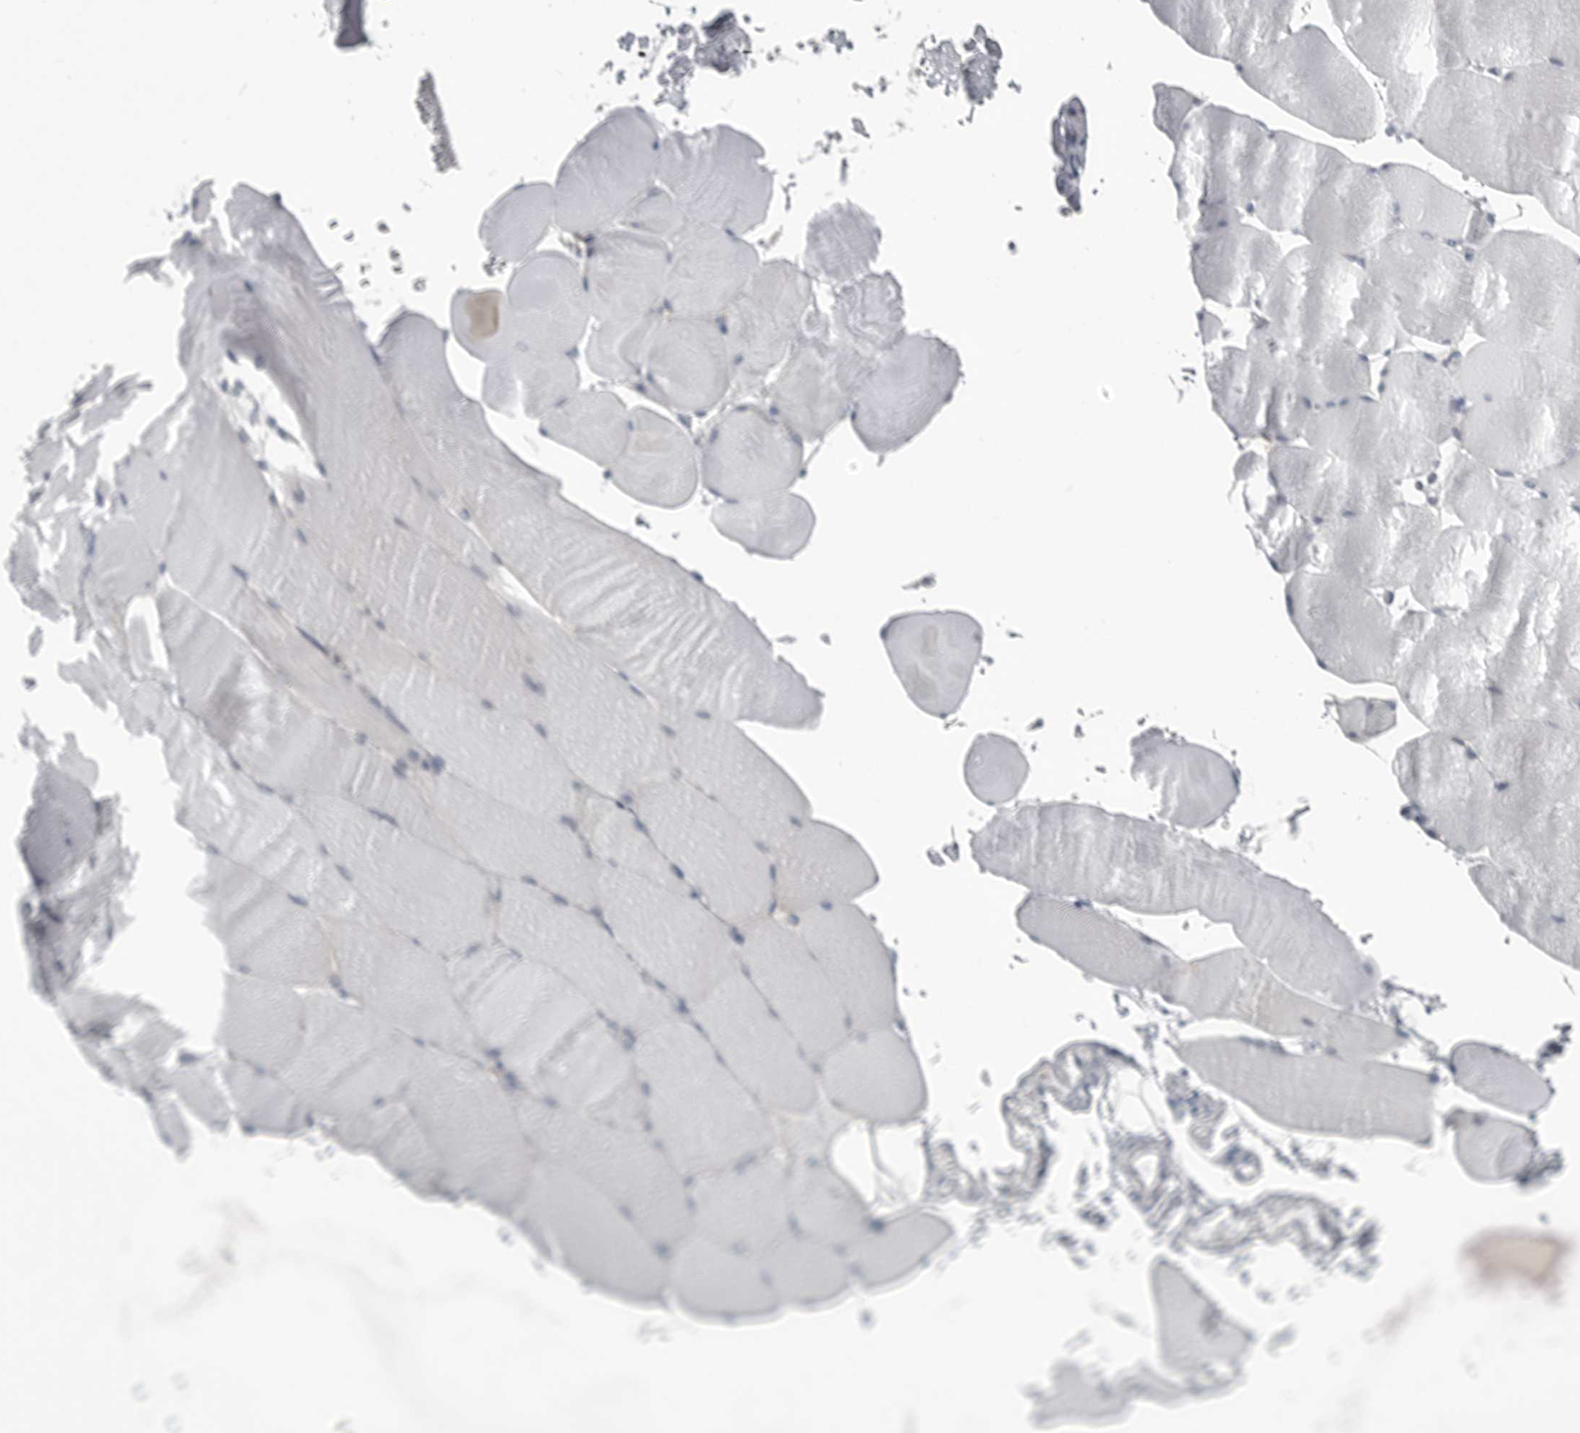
{"staining": {"intensity": "negative", "quantity": "none", "location": "none"}, "tissue": "skeletal muscle", "cell_type": "Myocytes", "image_type": "normal", "snomed": [{"axis": "morphology", "description": "Normal tissue, NOS"}, {"axis": "topography", "description": "Skeletal muscle"}, {"axis": "topography", "description": "Parathyroid gland"}], "caption": "Immunohistochemistry histopathology image of normal skeletal muscle stained for a protein (brown), which exhibits no positivity in myocytes. Nuclei are stained in blue.", "gene": "MYOC", "patient": {"sex": "female", "age": 37}}